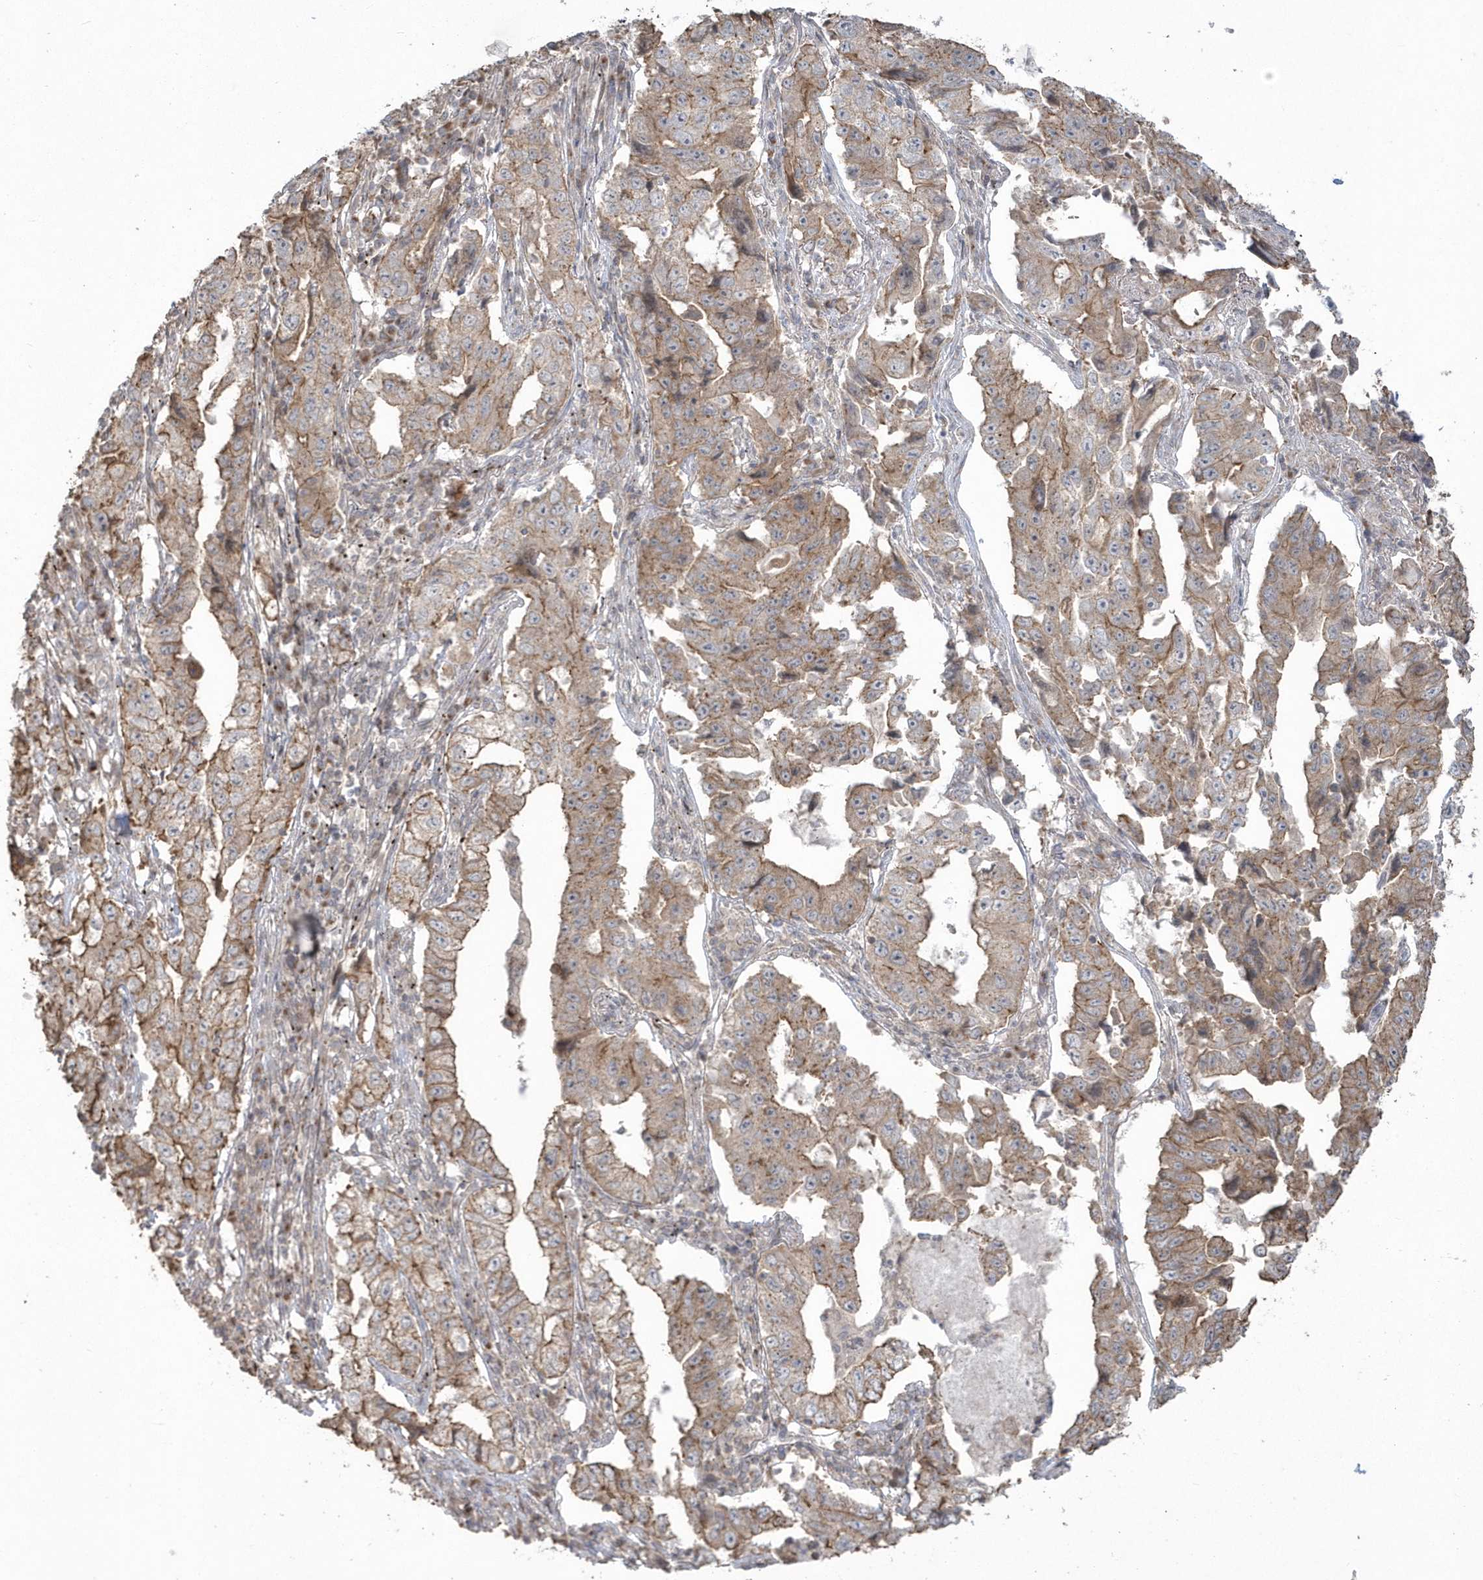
{"staining": {"intensity": "moderate", "quantity": ">75%", "location": "cytoplasmic/membranous"}, "tissue": "lung cancer", "cell_type": "Tumor cells", "image_type": "cancer", "snomed": [{"axis": "morphology", "description": "Adenocarcinoma, NOS"}, {"axis": "topography", "description": "Lung"}], "caption": "A brown stain labels moderate cytoplasmic/membranous expression of a protein in lung adenocarcinoma tumor cells.", "gene": "ARMC8", "patient": {"sex": "female", "age": 51}}